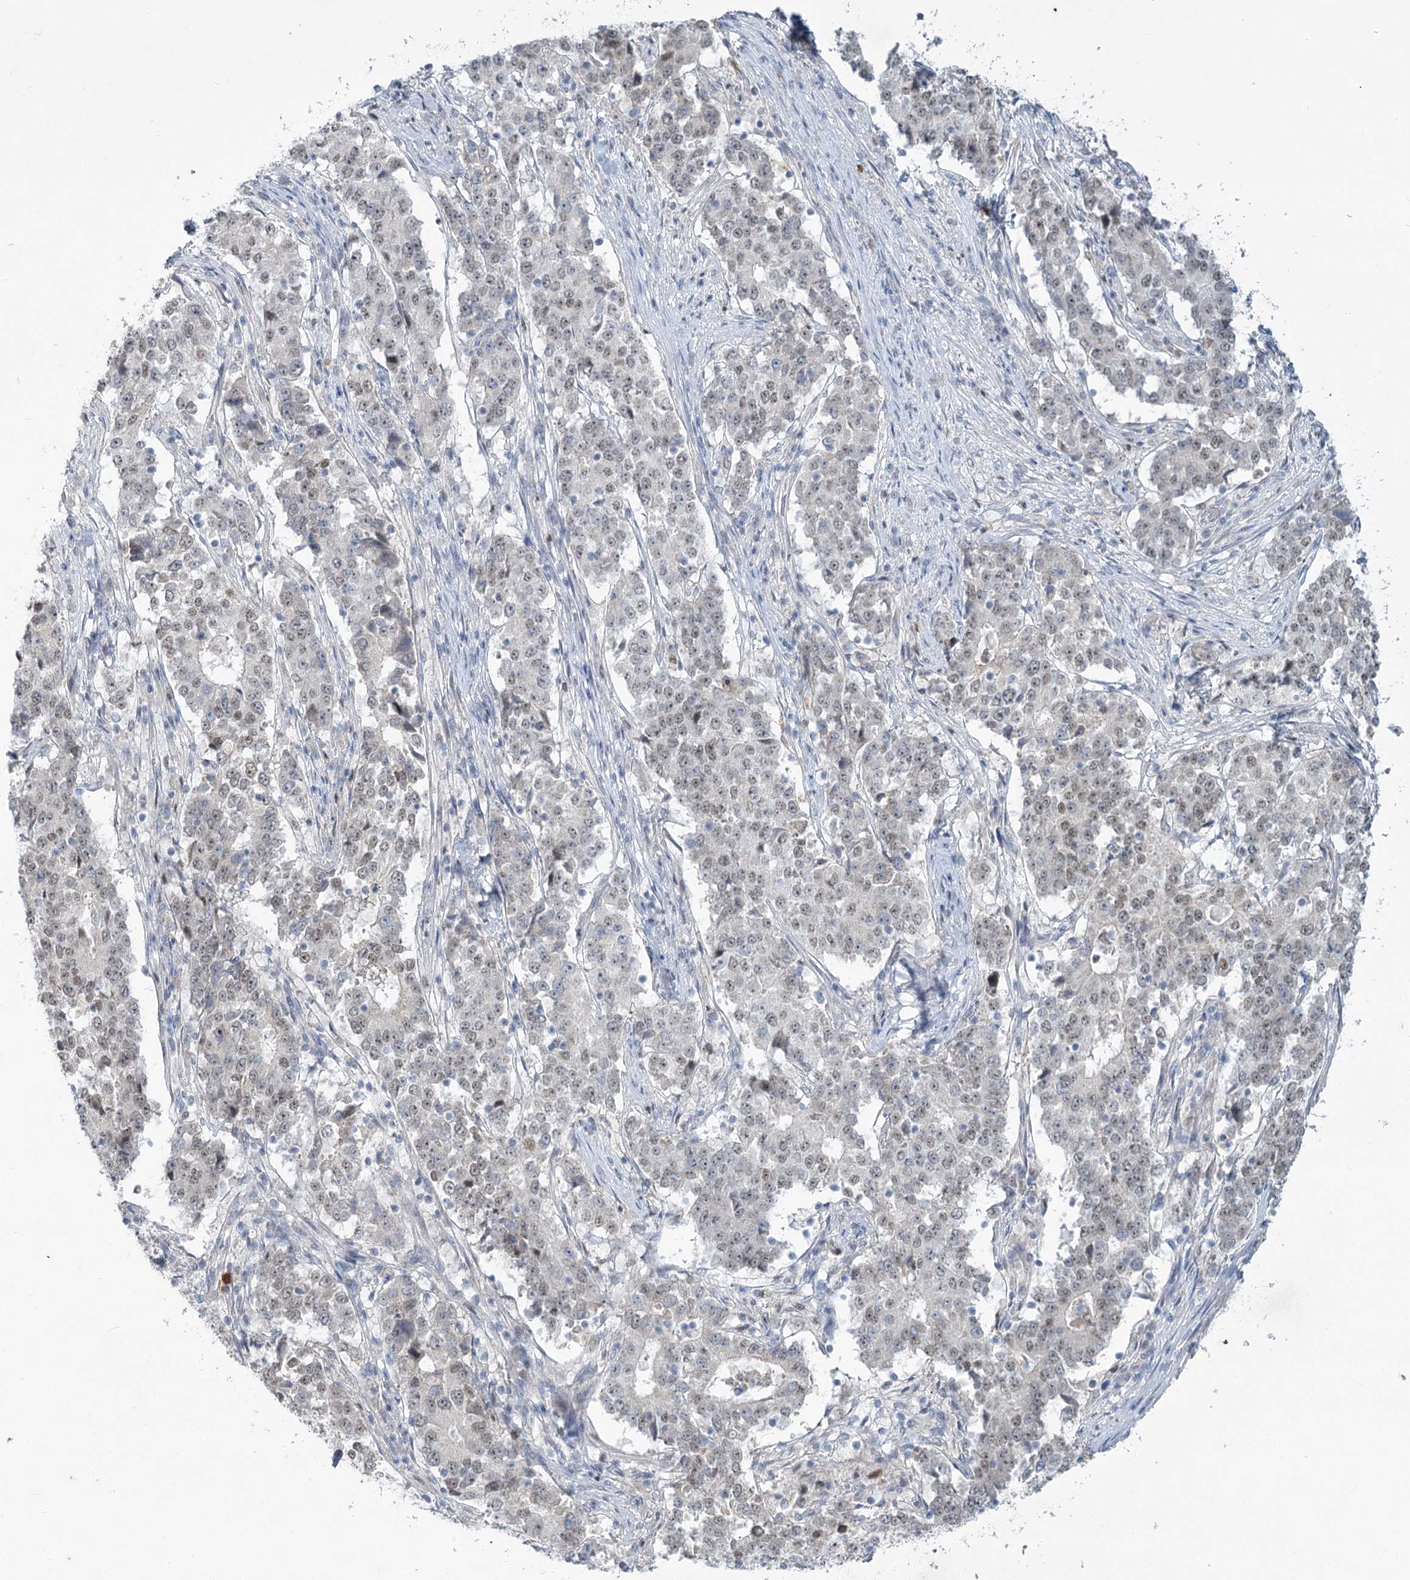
{"staining": {"intensity": "negative", "quantity": "none", "location": "none"}, "tissue": "stomach cancer", "cell_type": "Tumor cells", "image_type": "cancer", "snomed": [{"axis": "morphology", "description": "Adenocarcinoma, NOS"}, {"axis": "topography", "description": "Stomach"}], "caption": "Immunohistochemistry (IHC) of stomach adenocarcinoma reveals no expression in tumor cells.", "gene": "ABITRAM", "patient": {"sex": "male", "age": 59}}